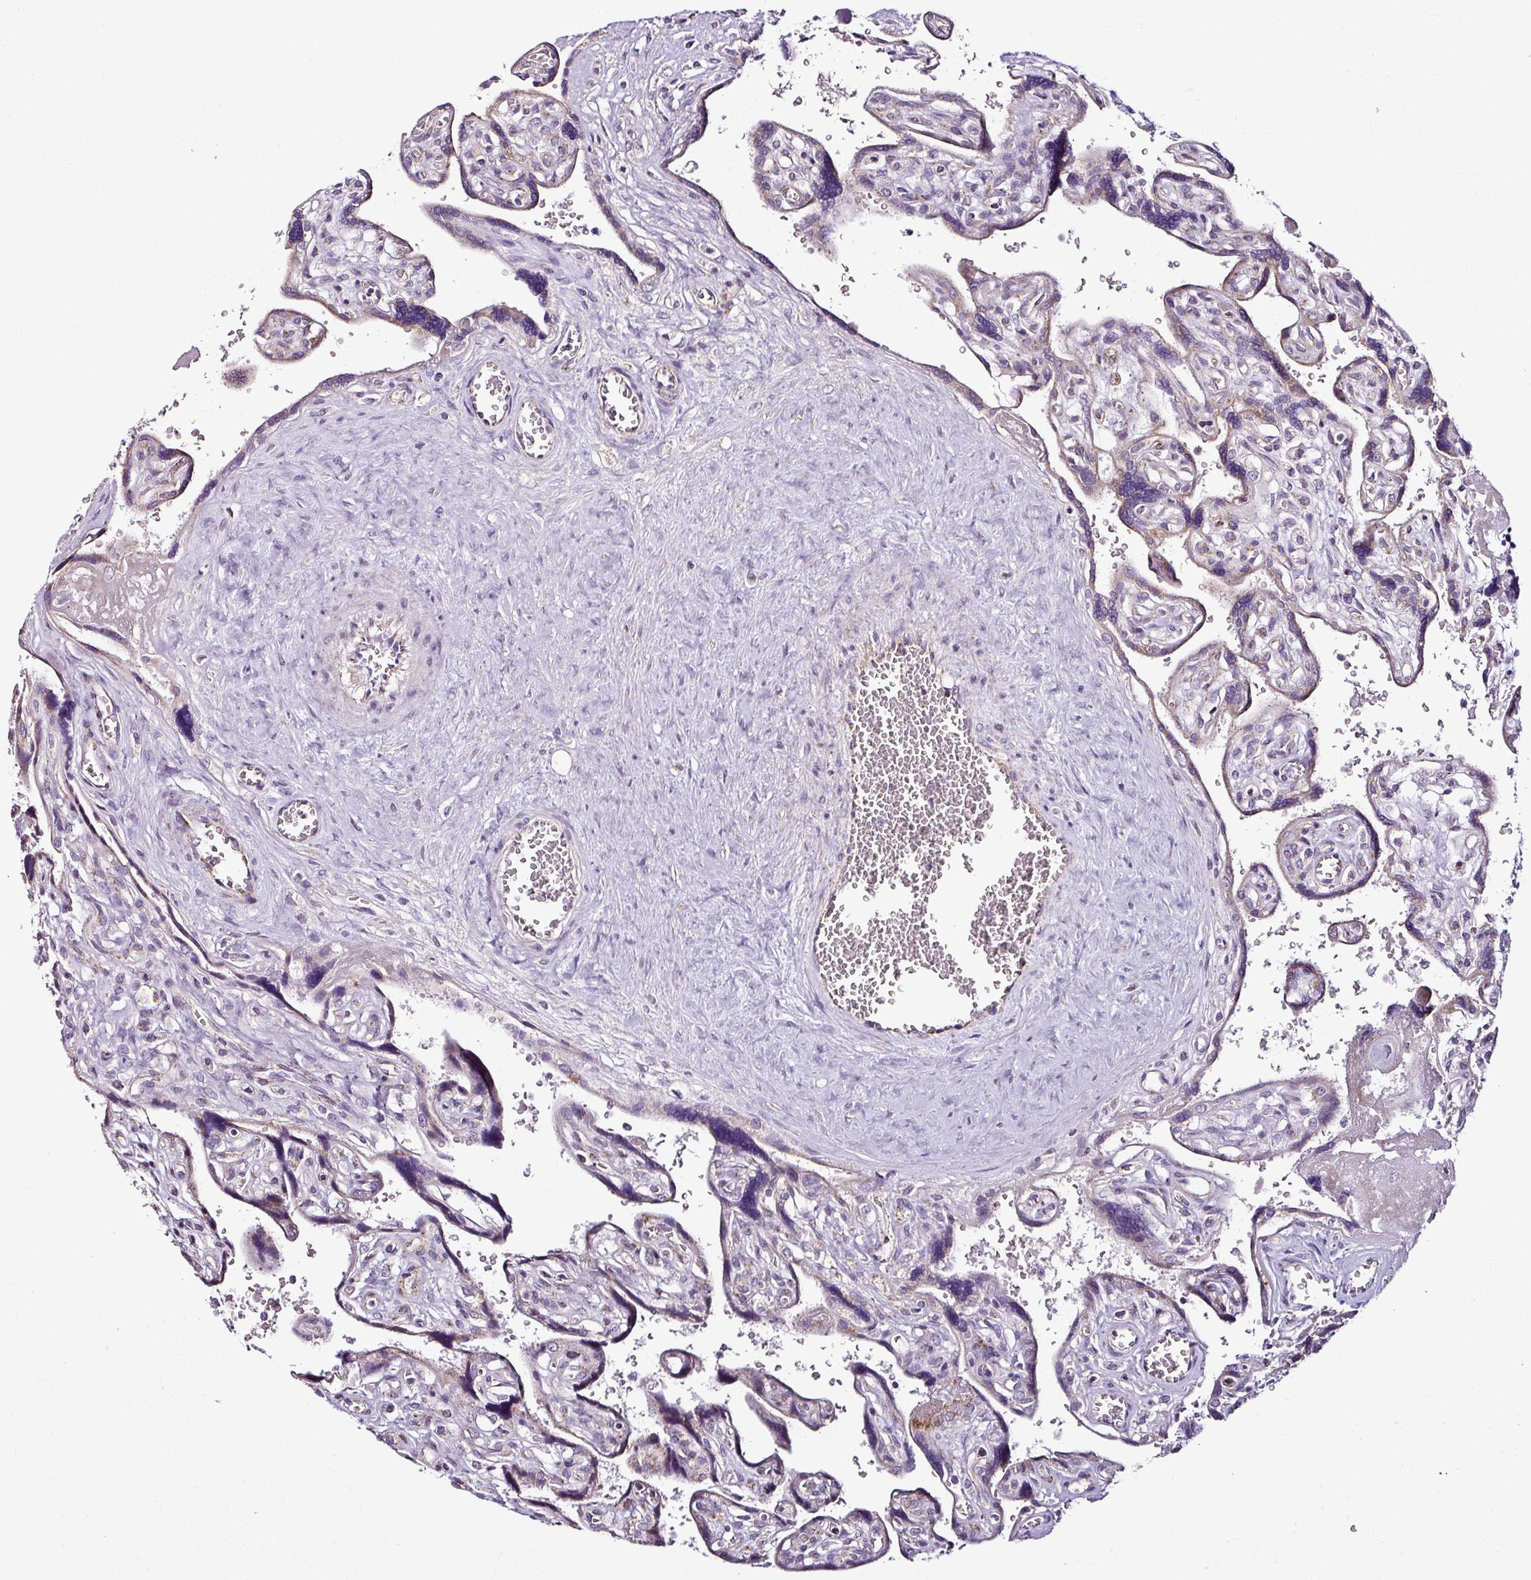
{"staining": {"intensity": "negative", "quantity": "none", "location": "none"}, "tissue": "placenta", "cell_type": "Decidual cells", "image_type": "normal", "snomed": [{"axis": "morphology", "description": "Normal tissue, NOS"}, {"axis": "topography", "description": "Placenta"}], "caption": "The photomicrograph exhibits no significant staining in decidual cells of placenta.", "gene": "DPAGT1", "patient": {"sex": "female", "age": 39}}